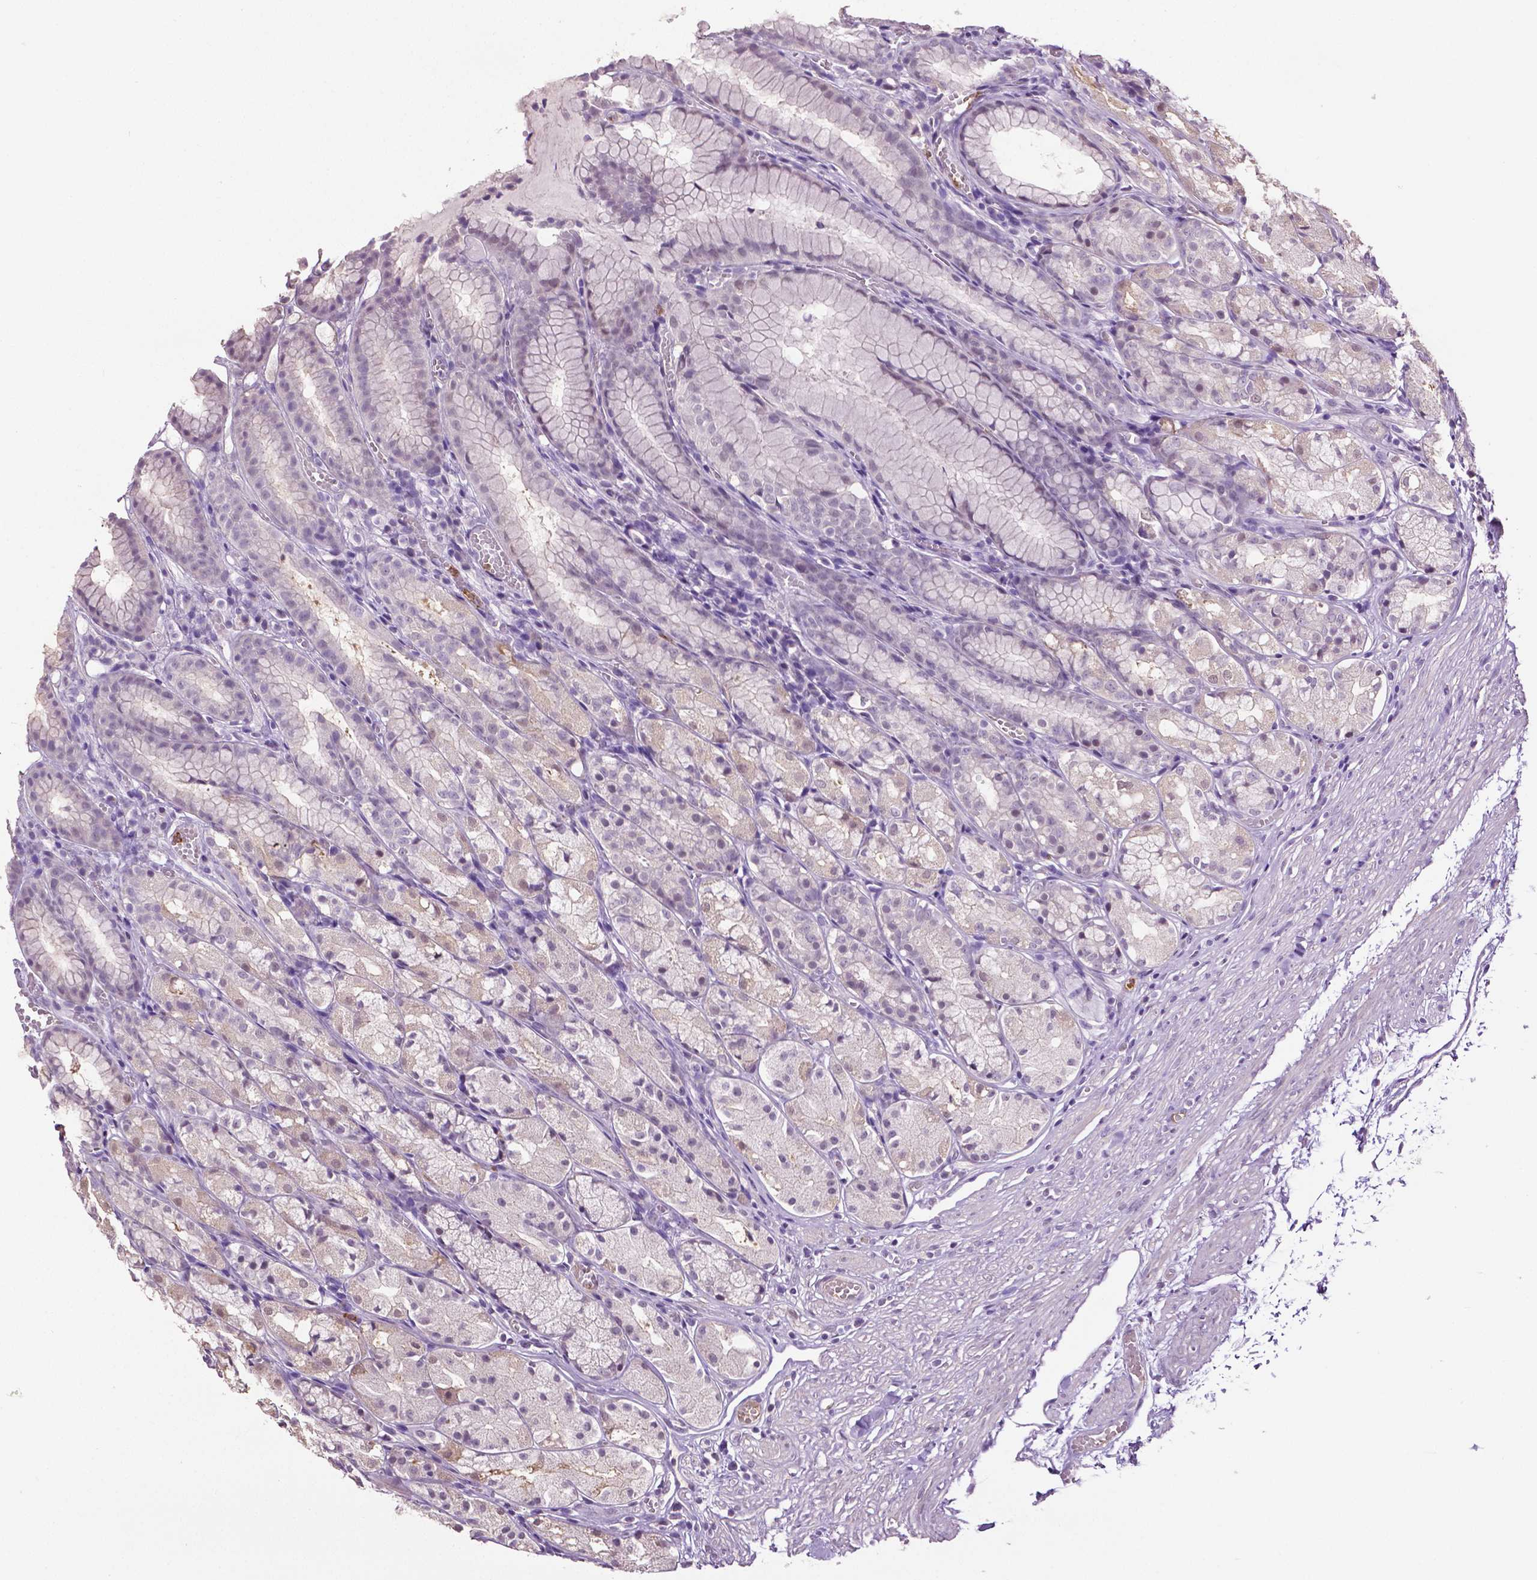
{"staining": {"intensity": "weak", "quantity": "<25%", "location": "cytoplasmic/membranous"}, "tissue": "stomach", "cell_type": "Glandular cells", "image_type": "normal", "snomed": [{"axis": "morphology", "description": "Normal tissue, NOS"}, {"axis": "topography", "description": "Stomach"}], "caption": "The immunohistochemistry image has no significant expression in glandular cells of stomach.", "gene": "PTPN5", "patient": {"sex": "male", "age": 70}}